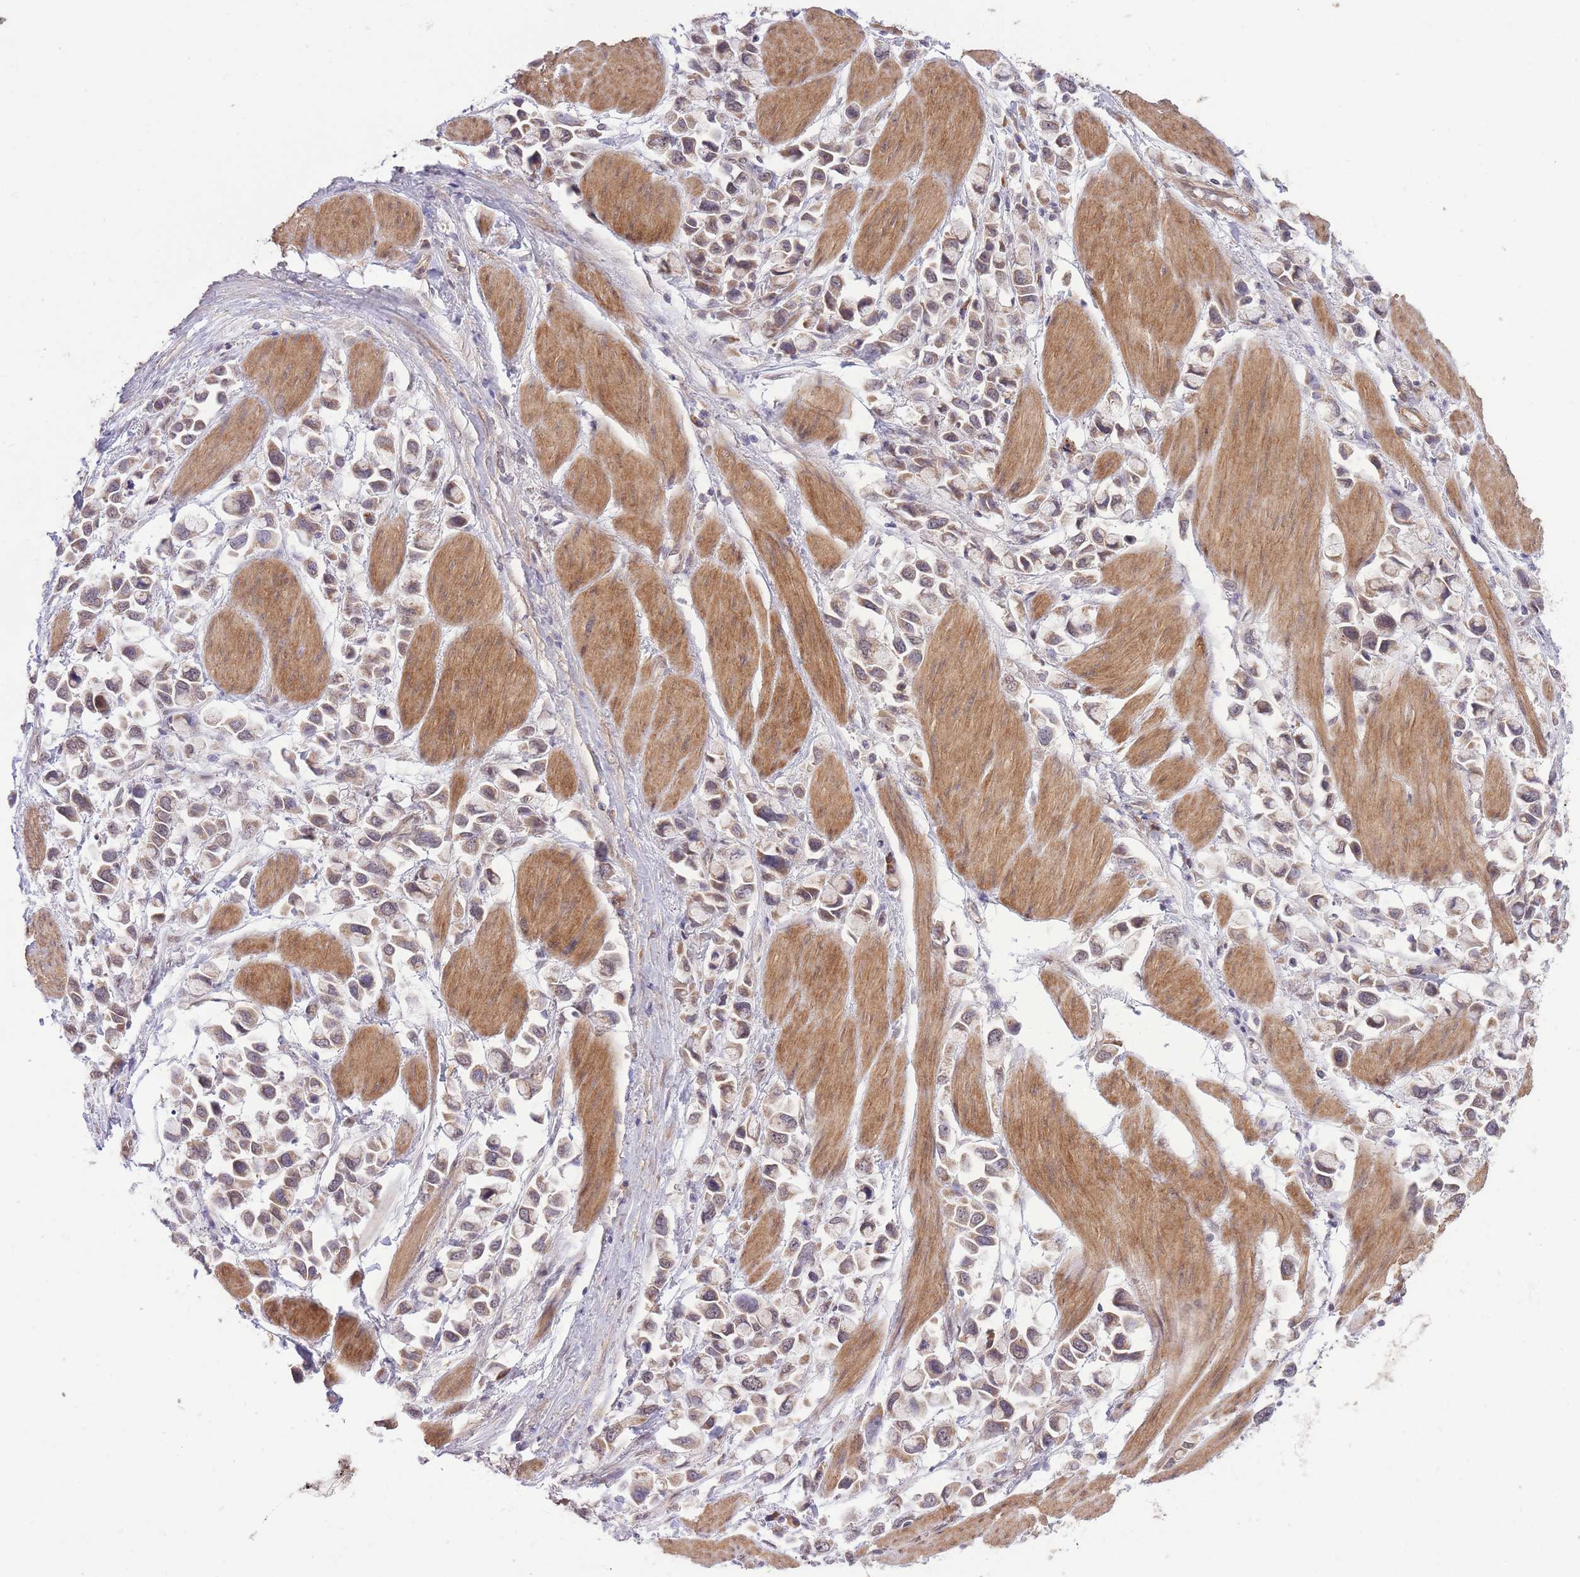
{"staining": {"intensity": "weak", "quantity": "<25%", "location": "cytoplasmic/membranous"}, "tissue": "stomach cancer", "cell_type": "Tumor cells", "image_type": "cancer", "snomed": [{"axis": "morphology", "description": "Adenocarcinoma, NOS"}, {"axis": "topography", "description": "Stomach"}], "caption": "There is no significant positivity in tumor cells of adenocarcinoma (stomach).", "gene": "ELOA2", "patient": {"sex": "female", "age": 81}}